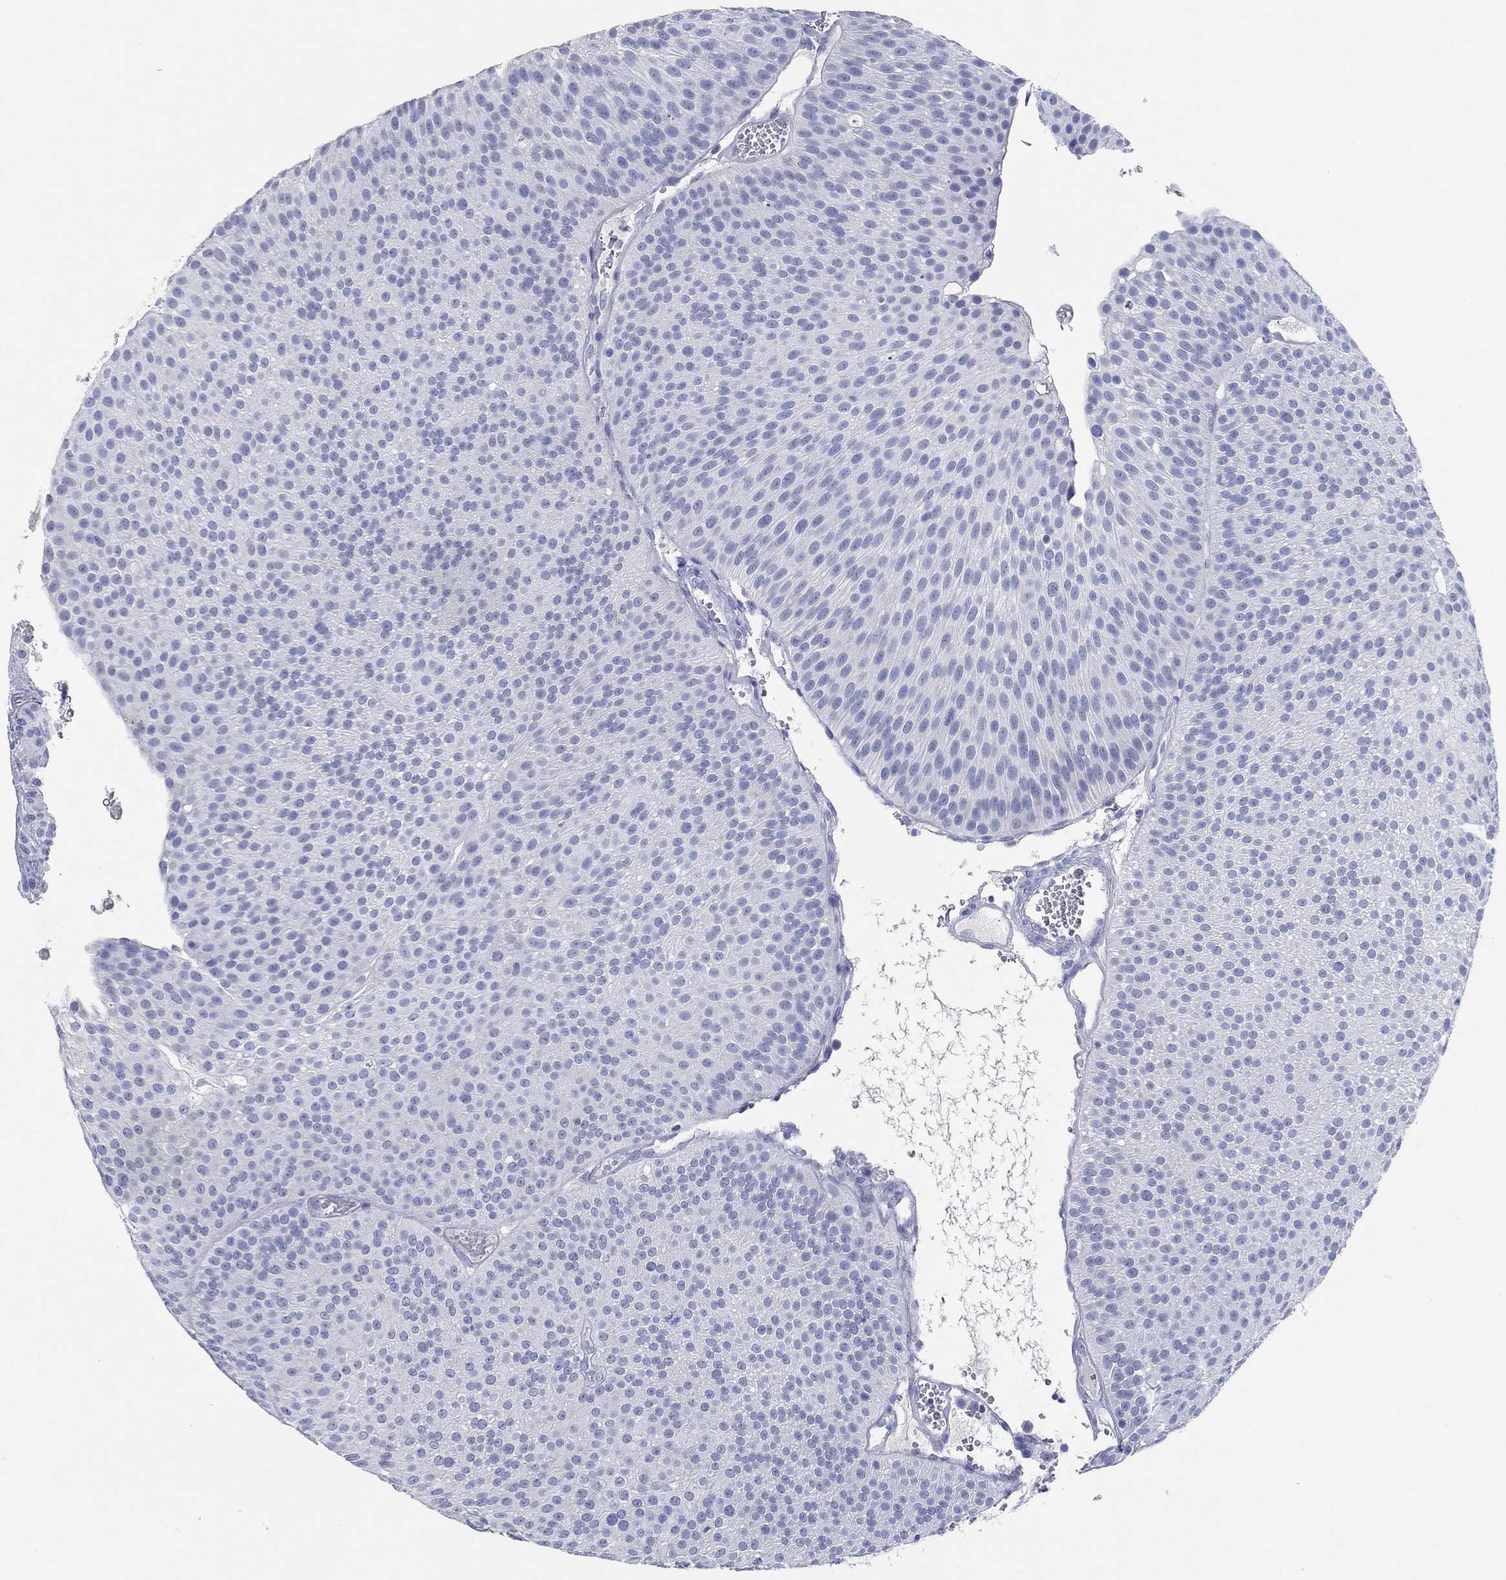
{"staining": {"intensity": "negative", "quantity": "none", "location": "none"}, "tissue": "urothelial cancer", "cell_type": "Tumor cells", "image_type": "cancer", "snomed": [{"axis": "morphology", "description": "Urothelial carcinoma, Low grade"}, {"axis": "topography", "description": "Urinary bladder"}], "caption": "Urothelial carcinoma (low-grade) stained for a protein using immunohistochemistry exhibits no staining tumor cells.", "gene": "POU5F1", "patient": {"sex": "male", "age": 65}}